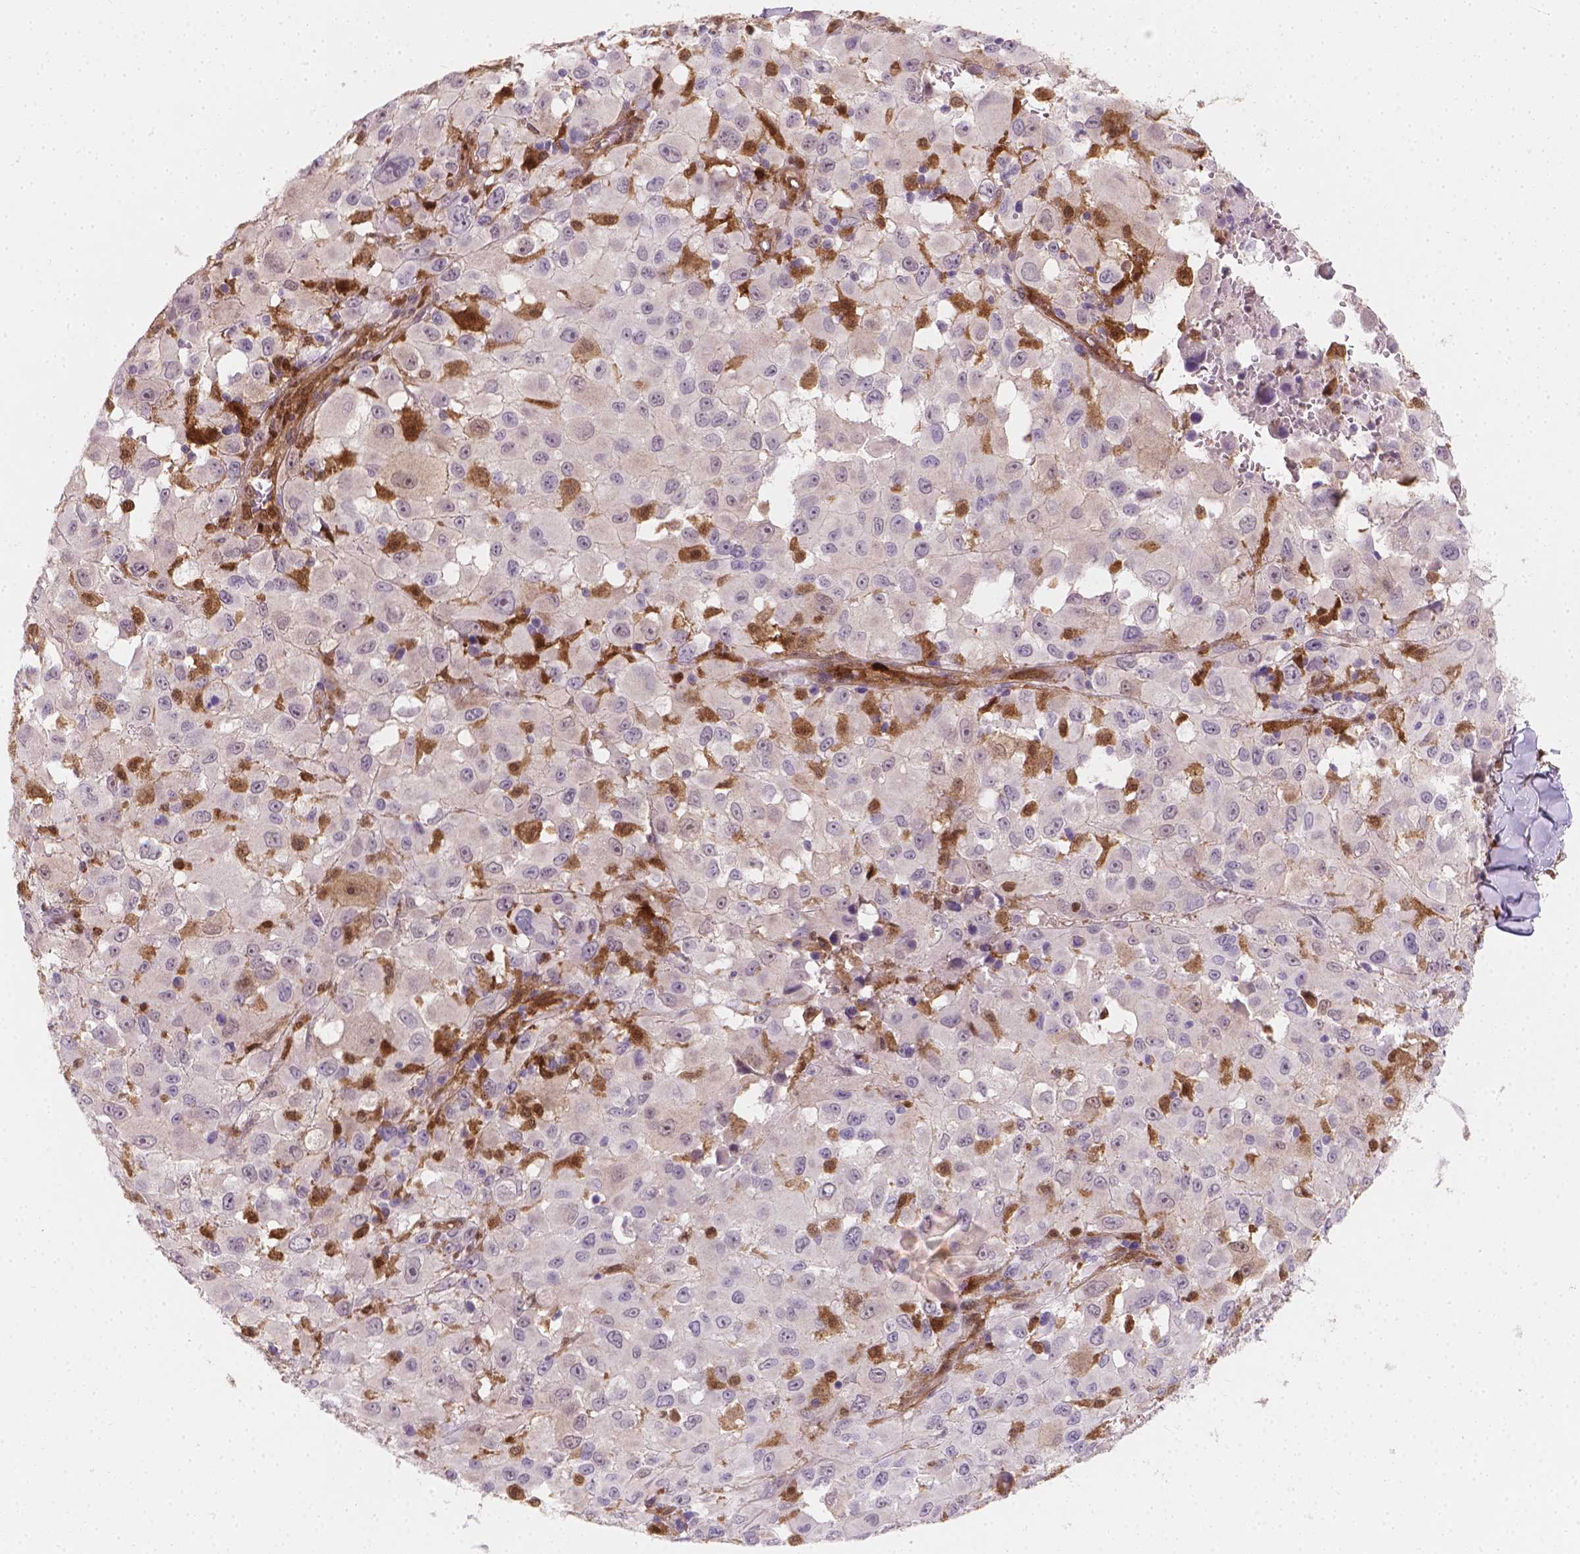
{"staining": {"intensity": "negative", "quantity": "none", "location": "none"}, "tissue": "melanoma", "cell_type": "Tumor cells", "image_type": "cancer", "snomed": [{"axis": "morphology", "description": "Malignant melanoma, Metastatic site"}, {"axis": "topography", "description": "Lymph node"}], "caption": "Immunohistochemistry micrograph of melanoma stained for a protein (brown), which demonstrates no expression in tumor cells. (DAB IHC, high magnification).", "gene": "TNFAIP2", "patient": {"sex": "male", "age": 50}}